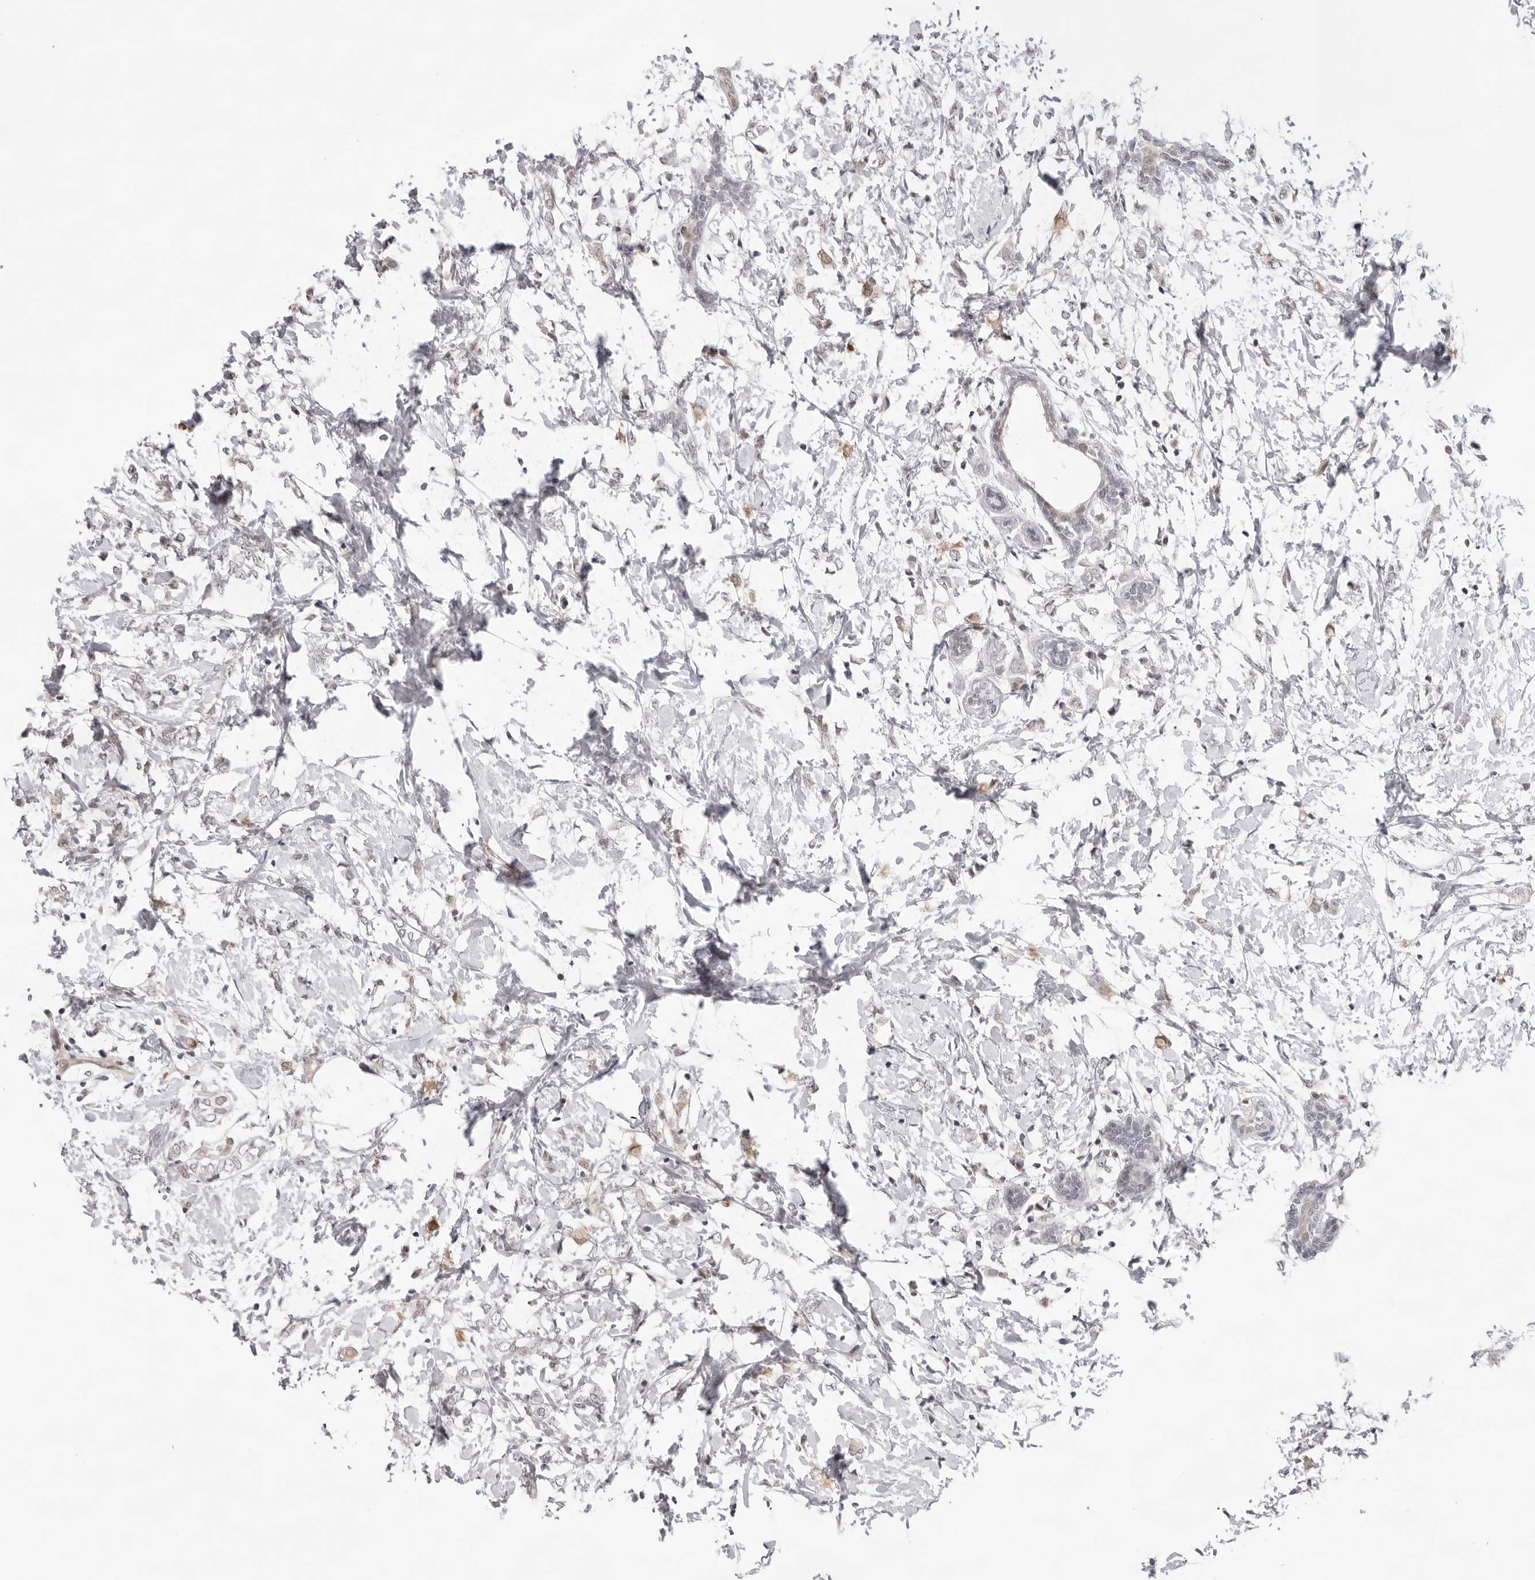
{"staining": {"intensity": "weak", "quantity": "<25%", "location": "cytoplasmic/membranous"}, "tissue": "breast cancer", "cell_type": "Tumor cells", "image_type": "cancer", "snomed": [{"axis": "morphology", "description": "Normal tissue, NOS"}, {"axis": "morphology", "description": "Lobular carcinoma"}, {"axis": "topography", "description": "Breast"}], "caption": "DAB immunohistochemical staining of human breast lobular carcinoma shows no significant expression in tumor cells.", "gene": "CASP7", "patient": {"sex": "female", "age": 47}}